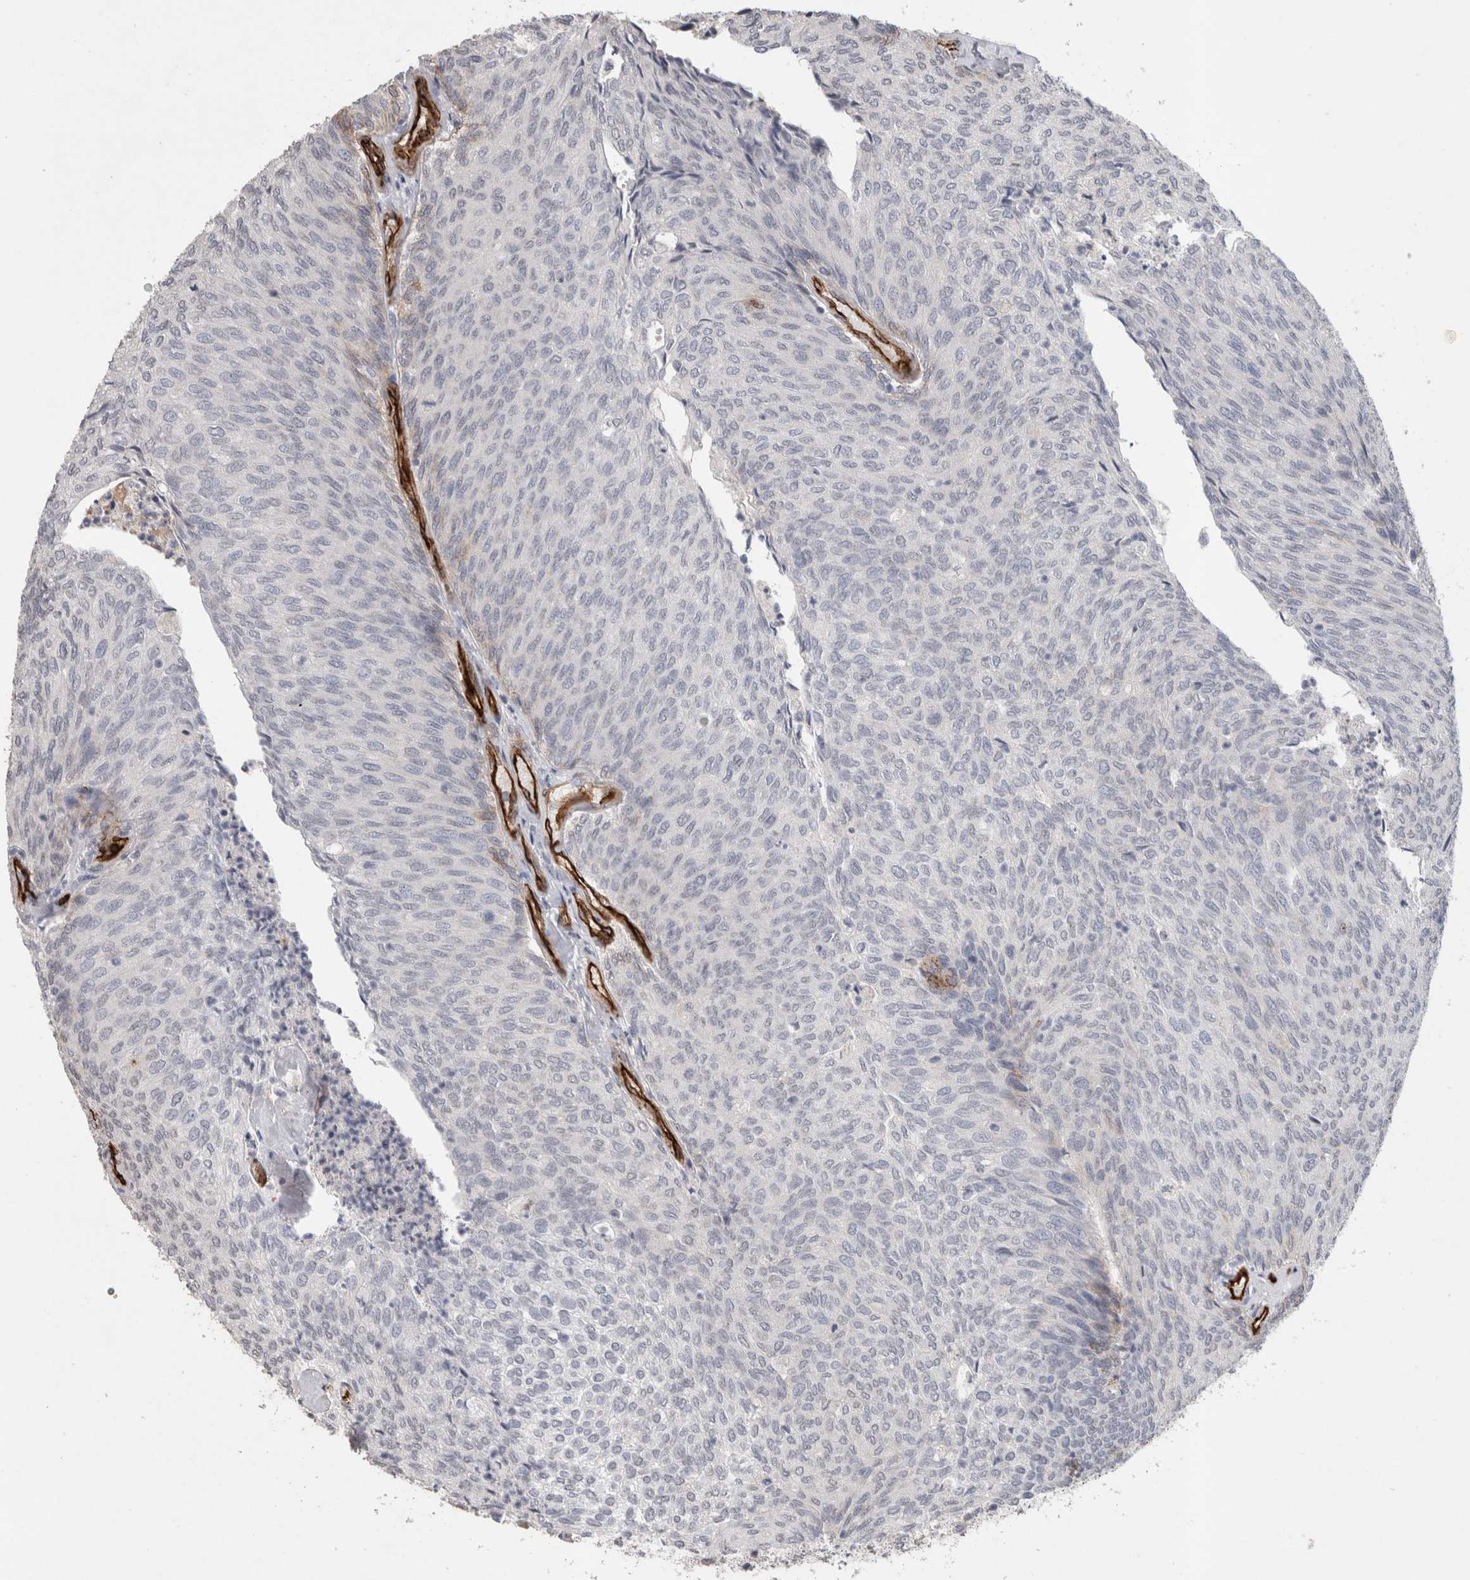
{"staining": {"intensity": "negative", "quantity": "none", "location": "none"}, "tissue": "urothelial cancer", "cell_type": "Tumor cells", "image_type": "cancer", "snomed": [{"axis": "morphology", "description": "Urothelial carcinoma, Low grade"}, {"axis": "topography", "description": "Urinary bladder"}], "caption": "A micrograph of low-grade urothelial carcinoma stained for a protein demonstrates no brown staining in tumor cells. The staining was performed using DAB to visualize the protein expression in brown, while the nuclei were stained in blue with hematoxylin (Magnification: 20x).", "gene": "CDH13", "patient": {"sex": "female", "age": 79}}